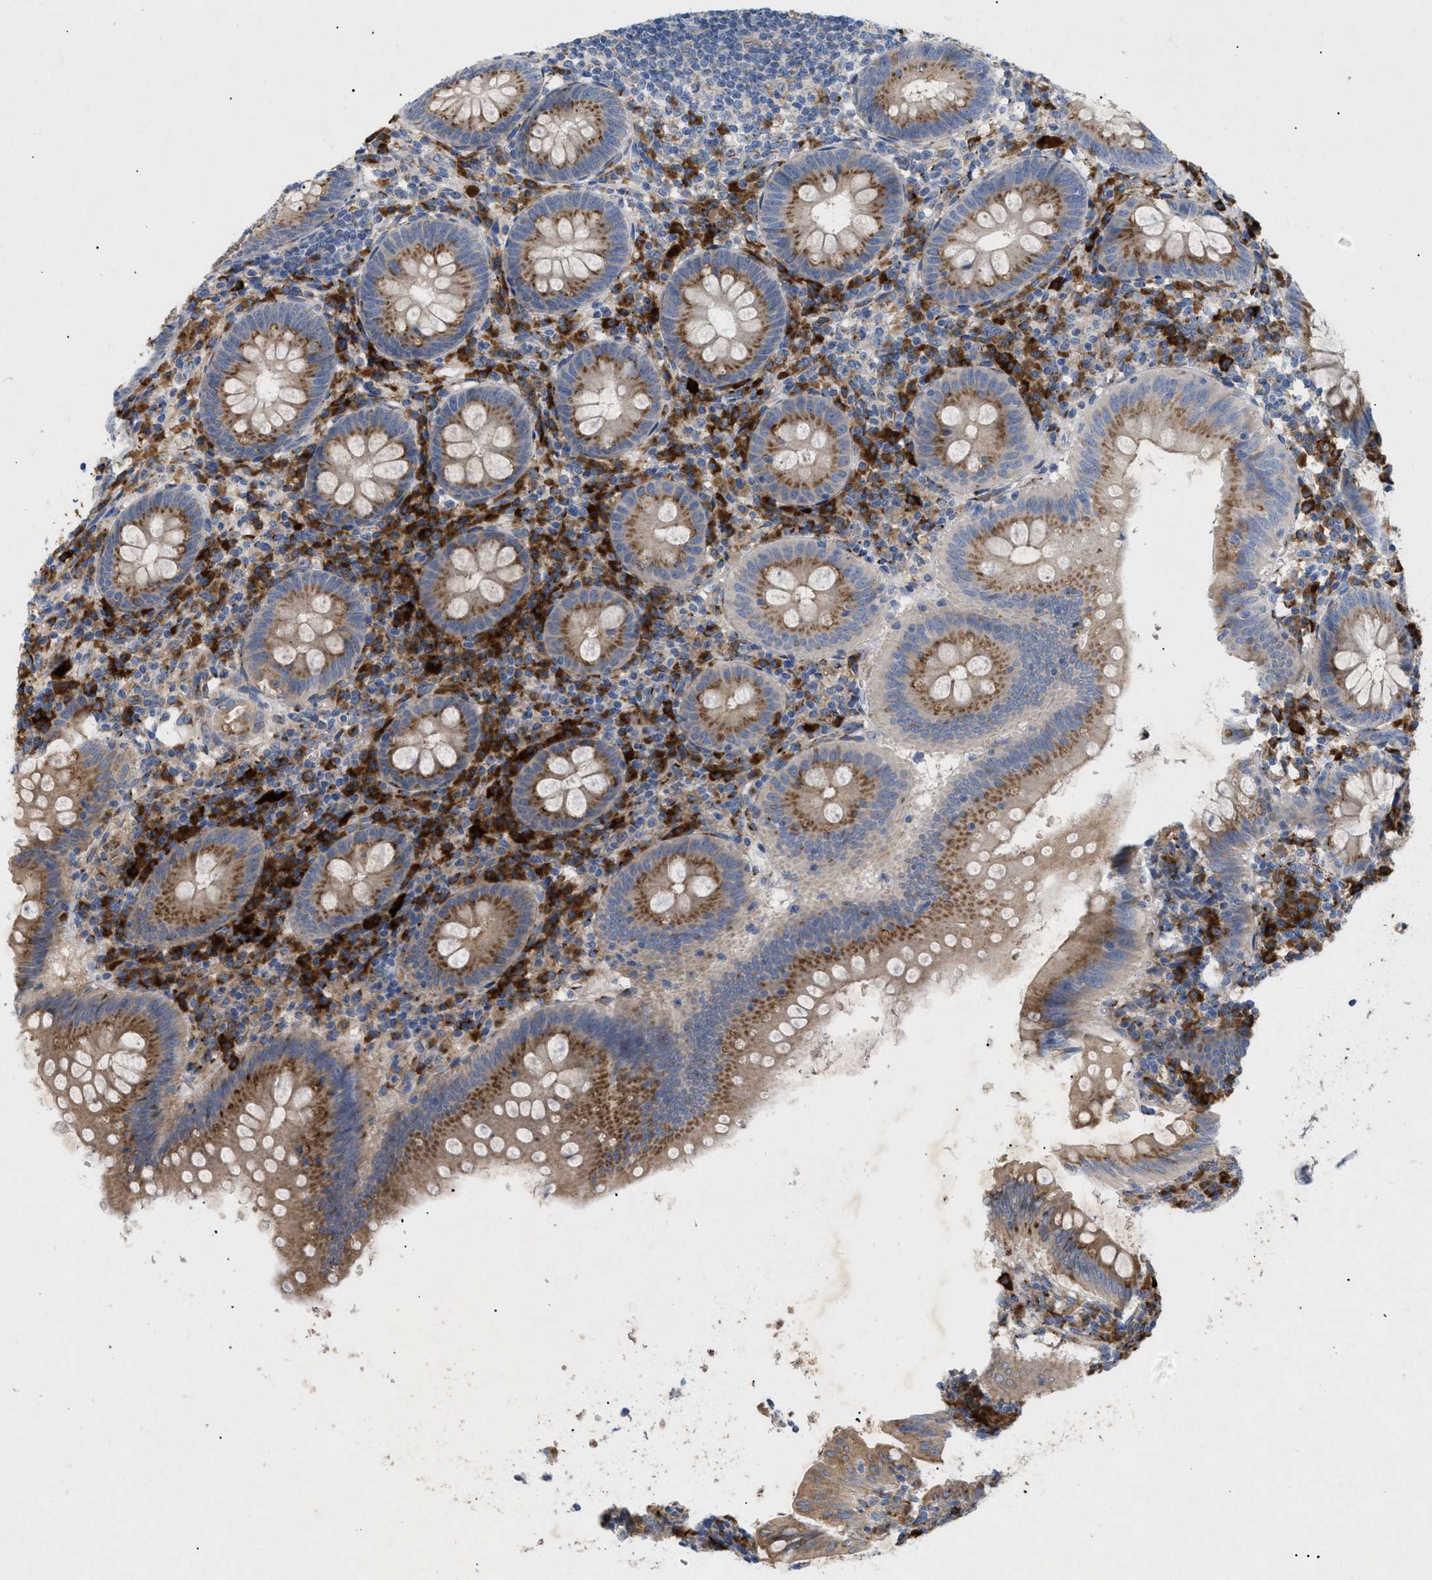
{"staining": {"intensity": "moderate", "quantity": ">75%", "location": "cytoplasmic/membranous"}, "tissue": "appendix", "cell_type": "Glandular cells", "image_type": "normal", "snomed": [{"axis": "morphology", "description": "Normal tissue, NOS"}, {"axis": "topography", "description": "Appendix"}], "caption": "Protein analysis of unremarkable appendix reveals moderate cytoplasmic/membranous expression in about >75% of glandular cells.", "gene": "SLC50A1", "patient": {"sex": "male", "age": 56}}